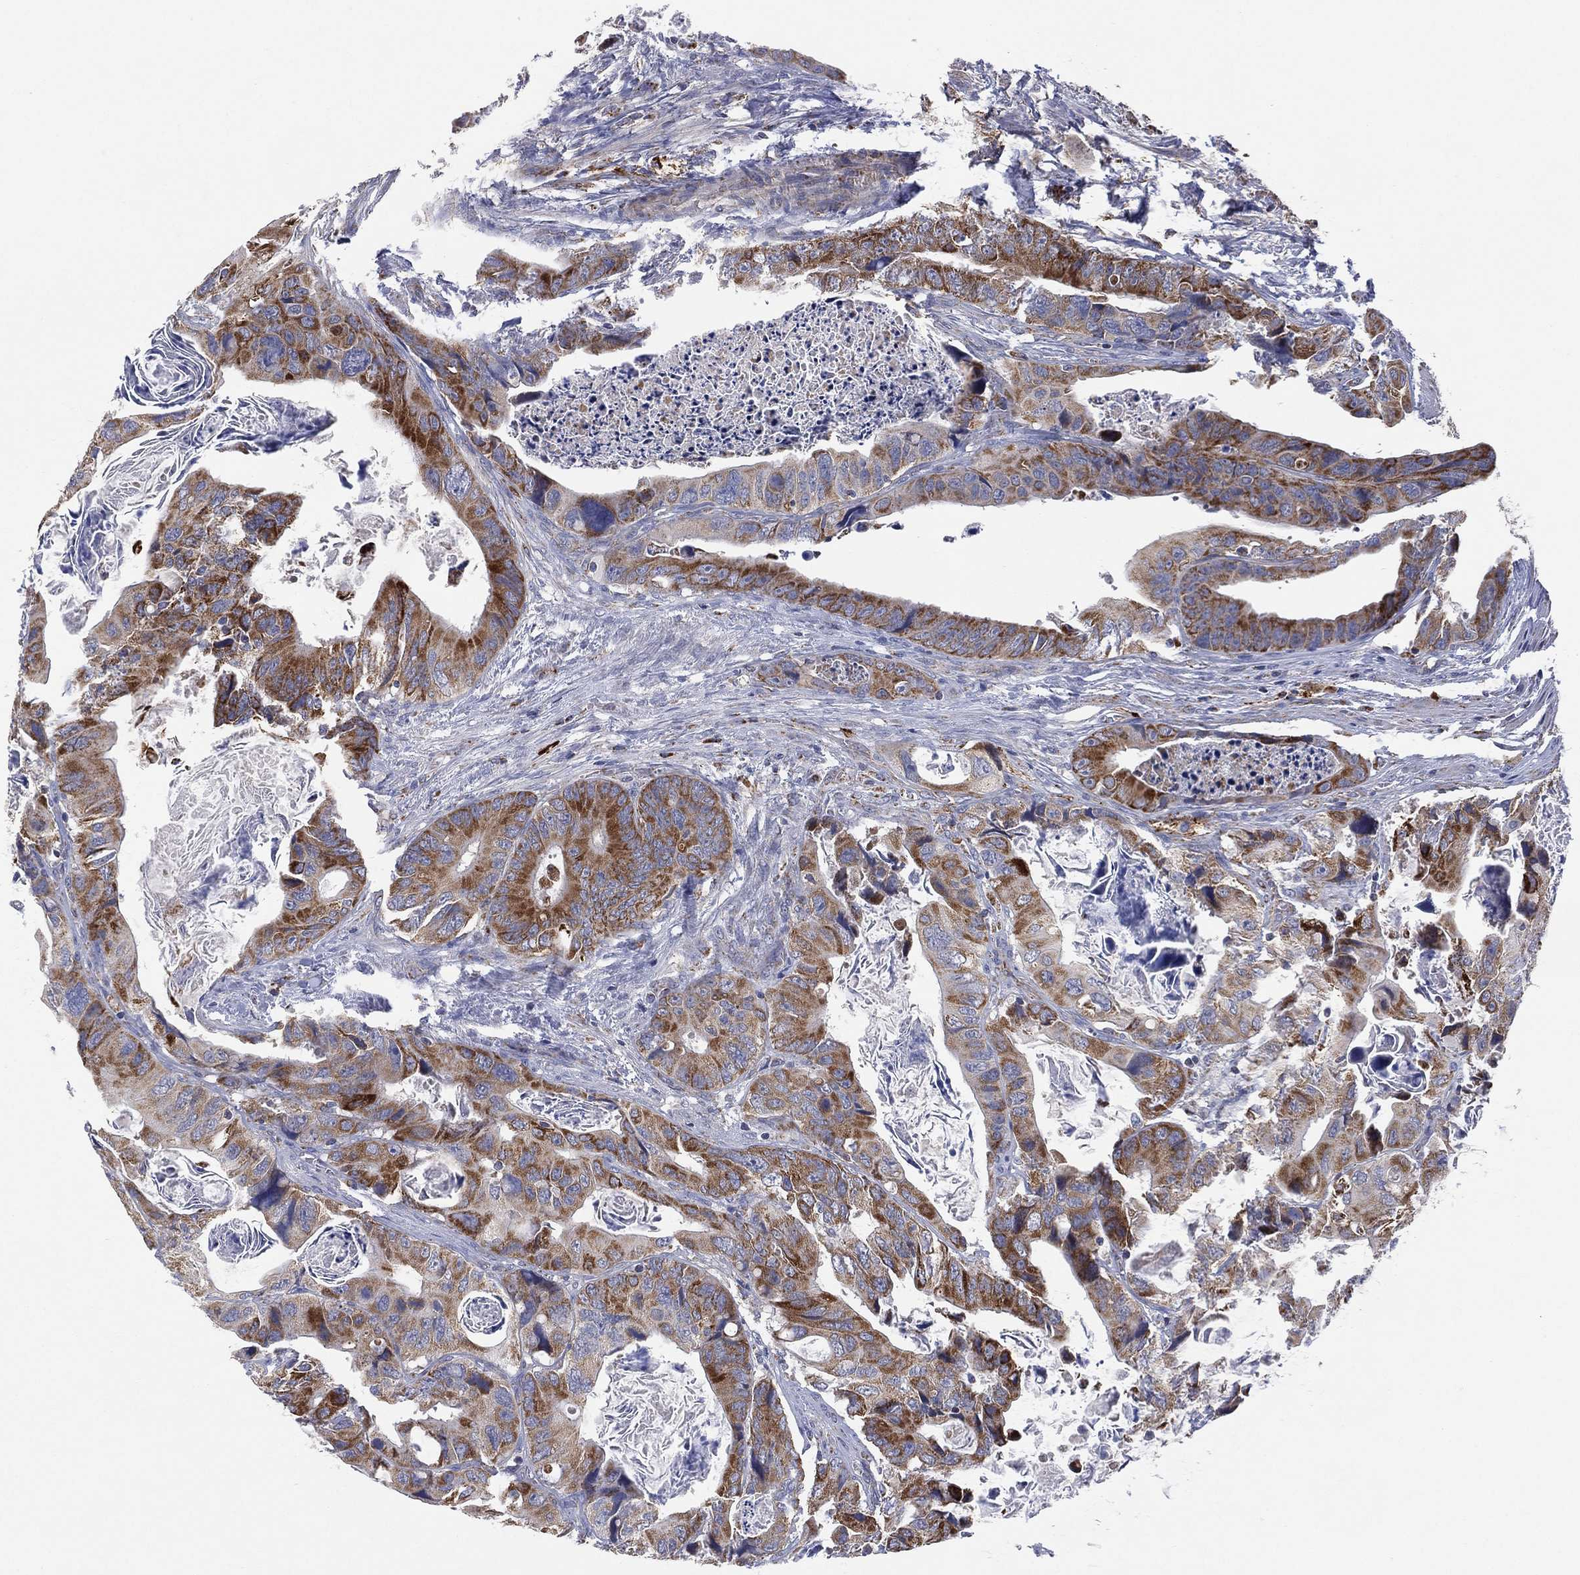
{"staining": {"intensity": "strong", "quantity": "25%-75%", "location": "cytoplasmic/membranous"}, "tissue": "colorectal cancer", "cell_type": "Tumor cells", "image_type": "cancer", "snomed": [{"axis": "morphology", "description": "Adenocarcinoma, NOS"}, {"axis": "topography", "description": "Rectum"}], "caption": "Human colorectal adenocarcinoma stained for a protein (brown) displays strong cytoplasmic/membranous positive positivity in about 25%-75% of tumor cells.", "gene": "PPP2R5A", "patient": {"sex": "male", "age": 64}}